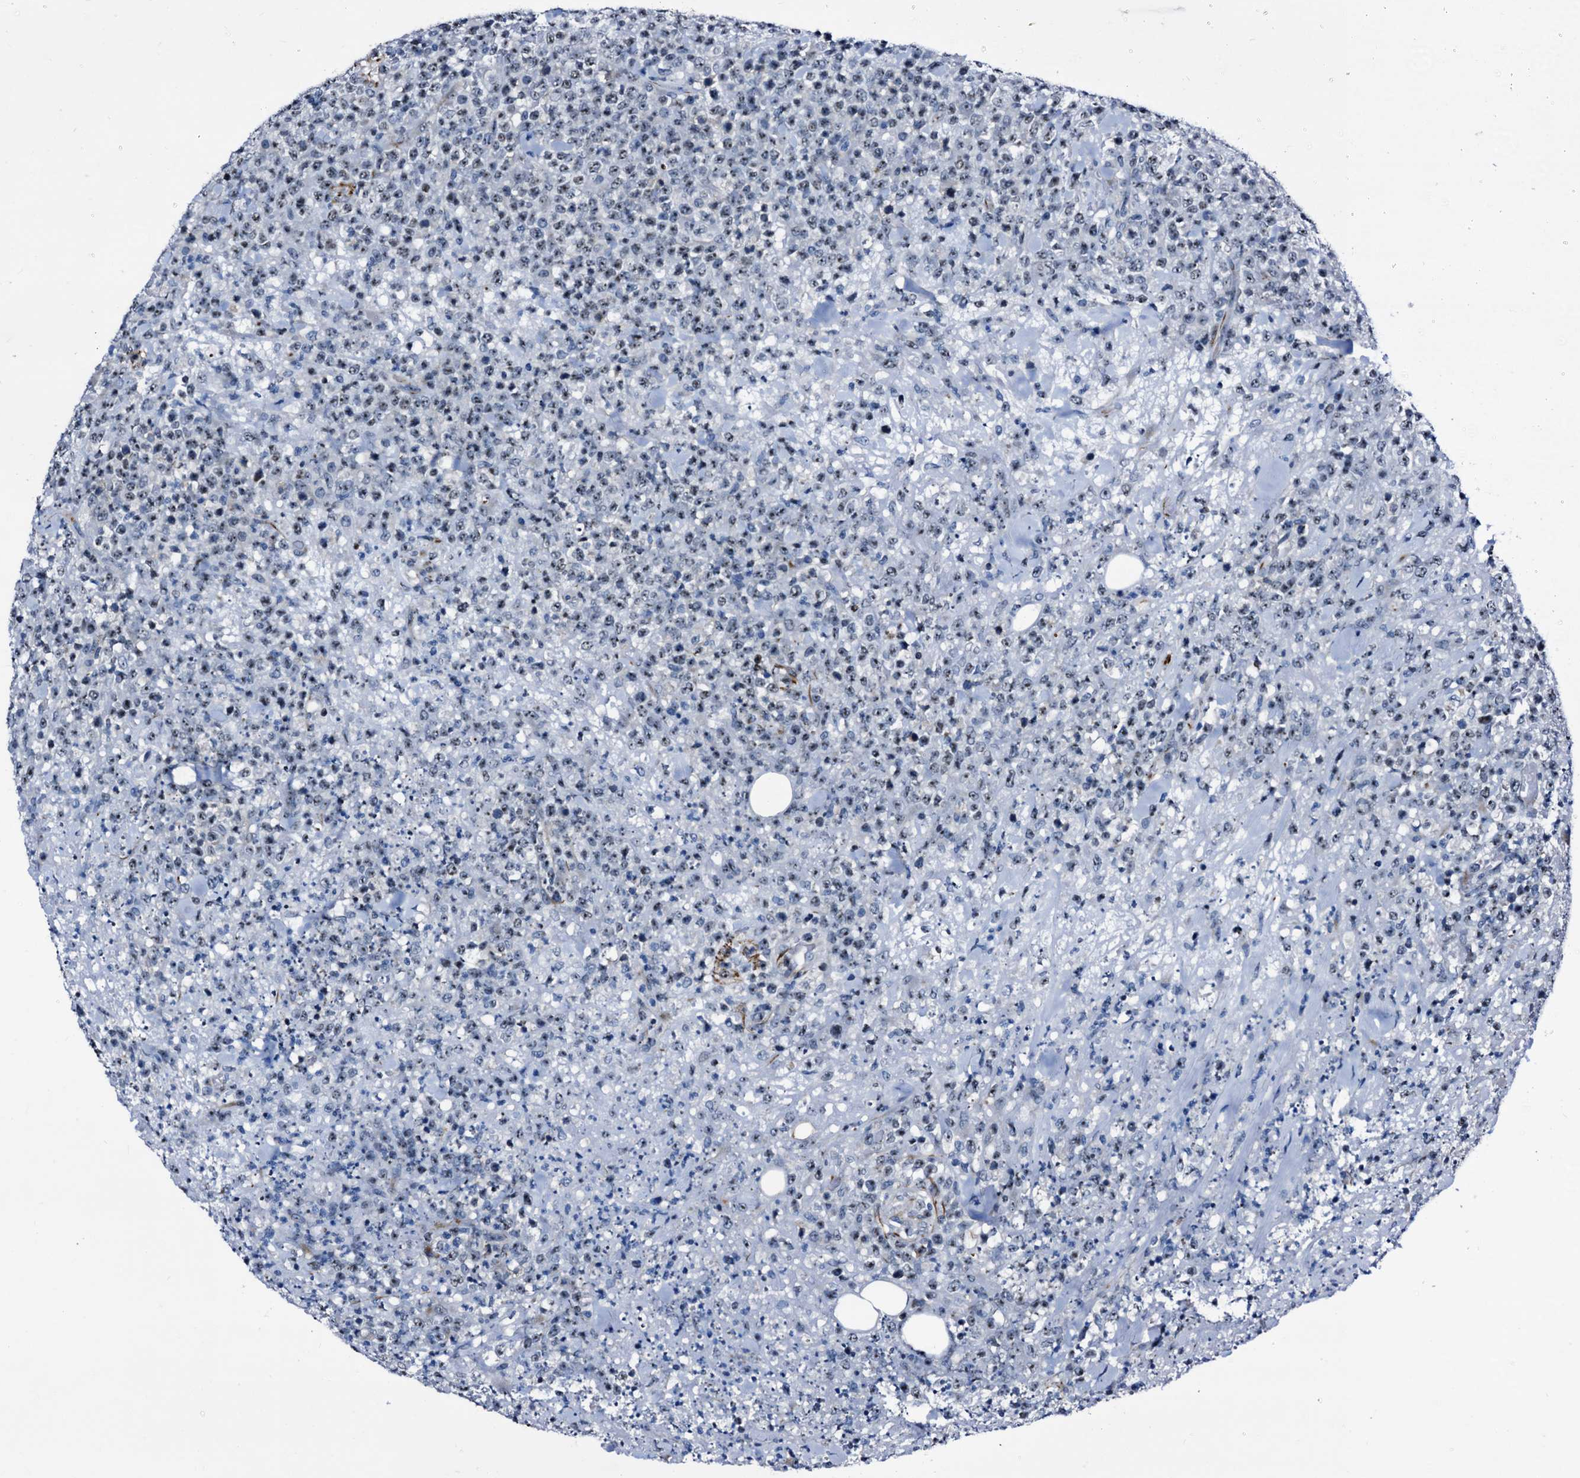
{"staining": {"intensity": "weak", "quantity": ">75%", "location": "nuclear"}, "tissue": "lymphoma", "cell_type": "Tumor cells", "image_type": "cancer", "snomed": [{"axis": "morphology", "description": "Malignant lymphoma, non-Hodgkin's type, High grade"}, {"axis": "topography", "description": "Colon"}], "caption": "Tumor cells demonstrate low levels of weak nuclear expression in approximately >75% of cells in high-grade malignant lymphoma, non-Hodgkin's type.", "gene": "EMG1", "patient": {"sex": "female", "age": 53}}